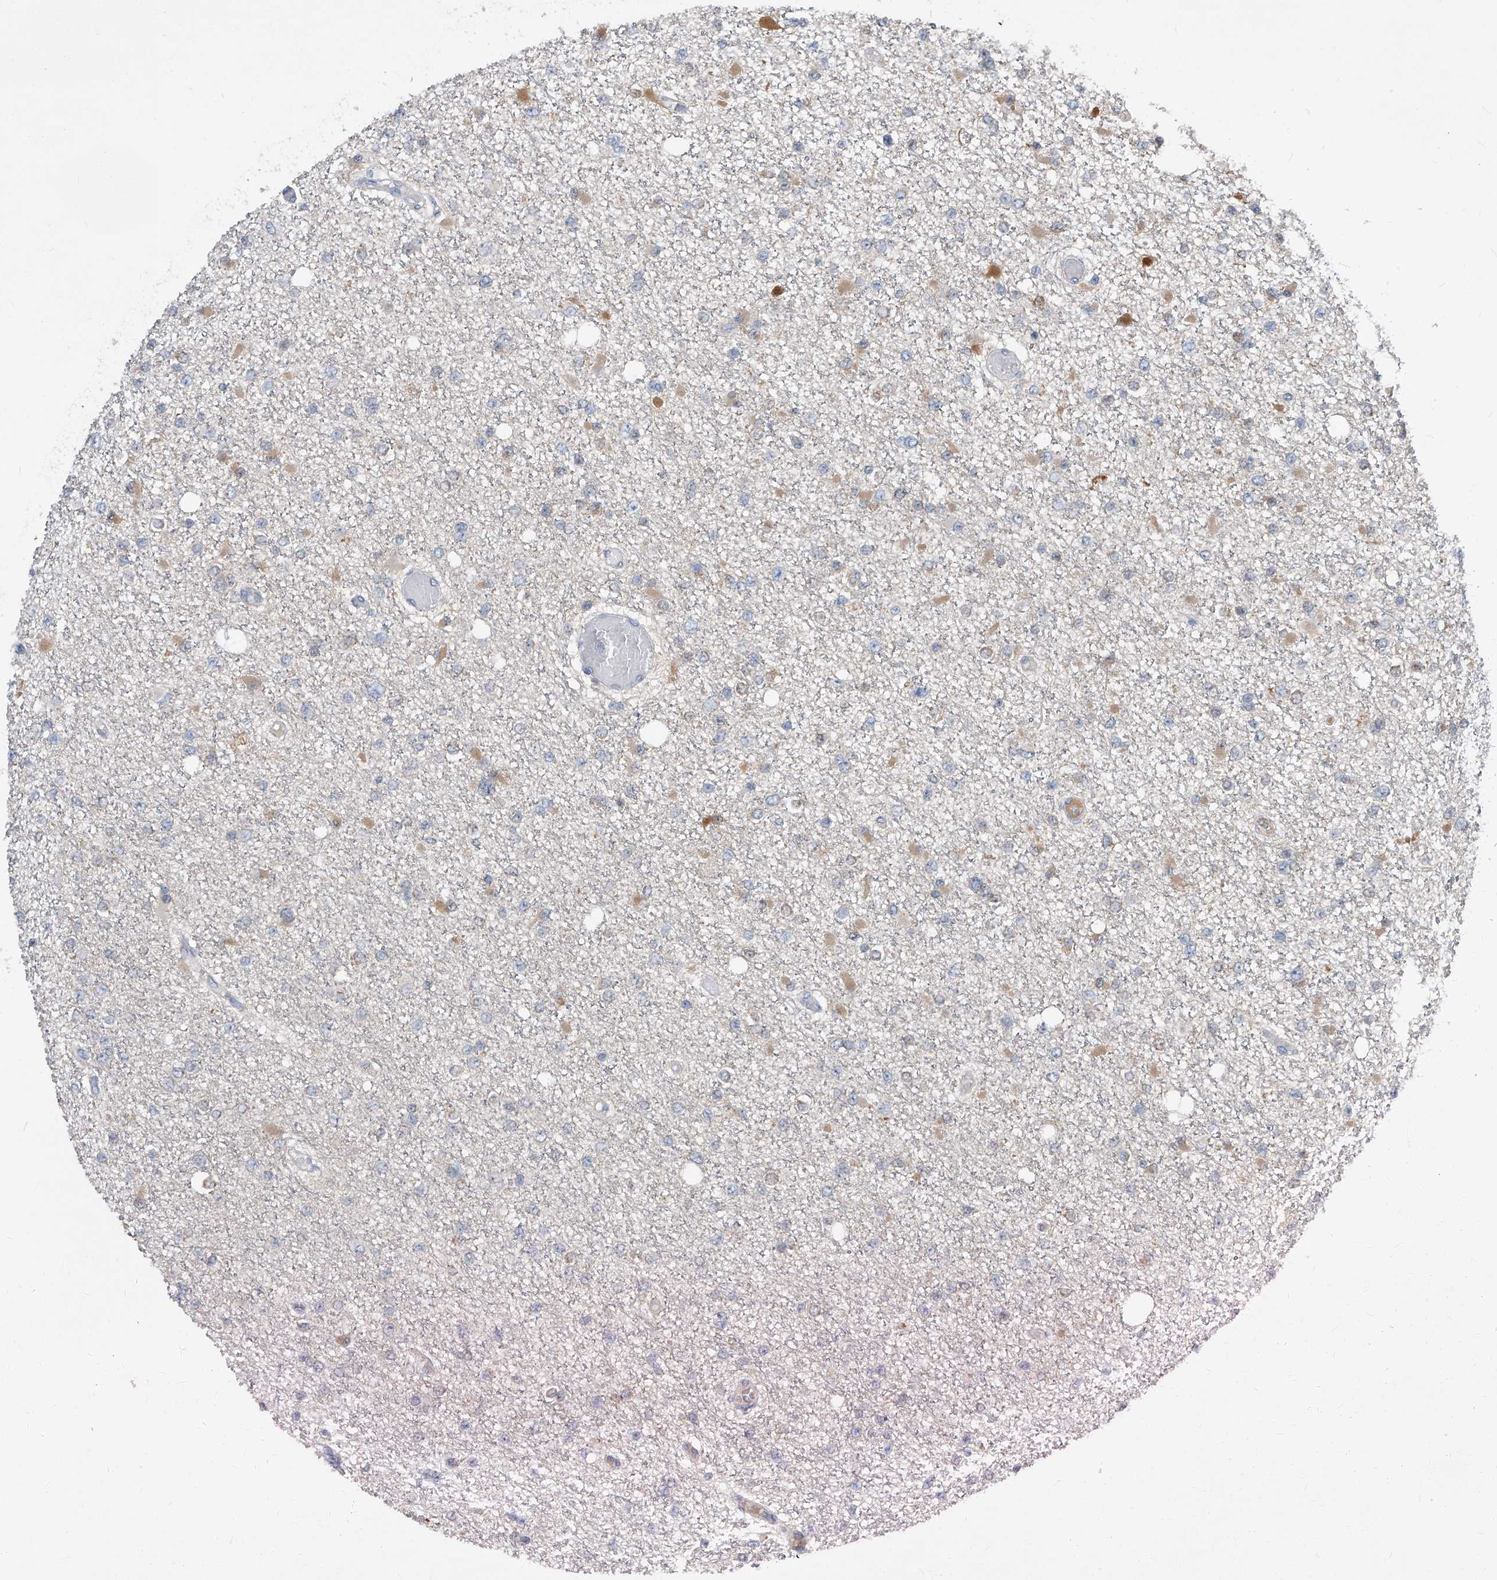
{"staining": {"intensity": "negative", "quantity": "none", "location": "none"}, "tissue": "glioma", "cell_type": "Tumor cells", "image_type": "cancer", "snomed": [{"axis": "morphology", "description": "Glioma, malignant, Low grade"}, {"axis": "topography", "description": "Brain"}], "caption": "A histopathology image of human low-grade glioma (malignant) is negative for staining in tumor cells.", "gene": "MAP2K6", "patient": {"sex": "female", "age": 22}}